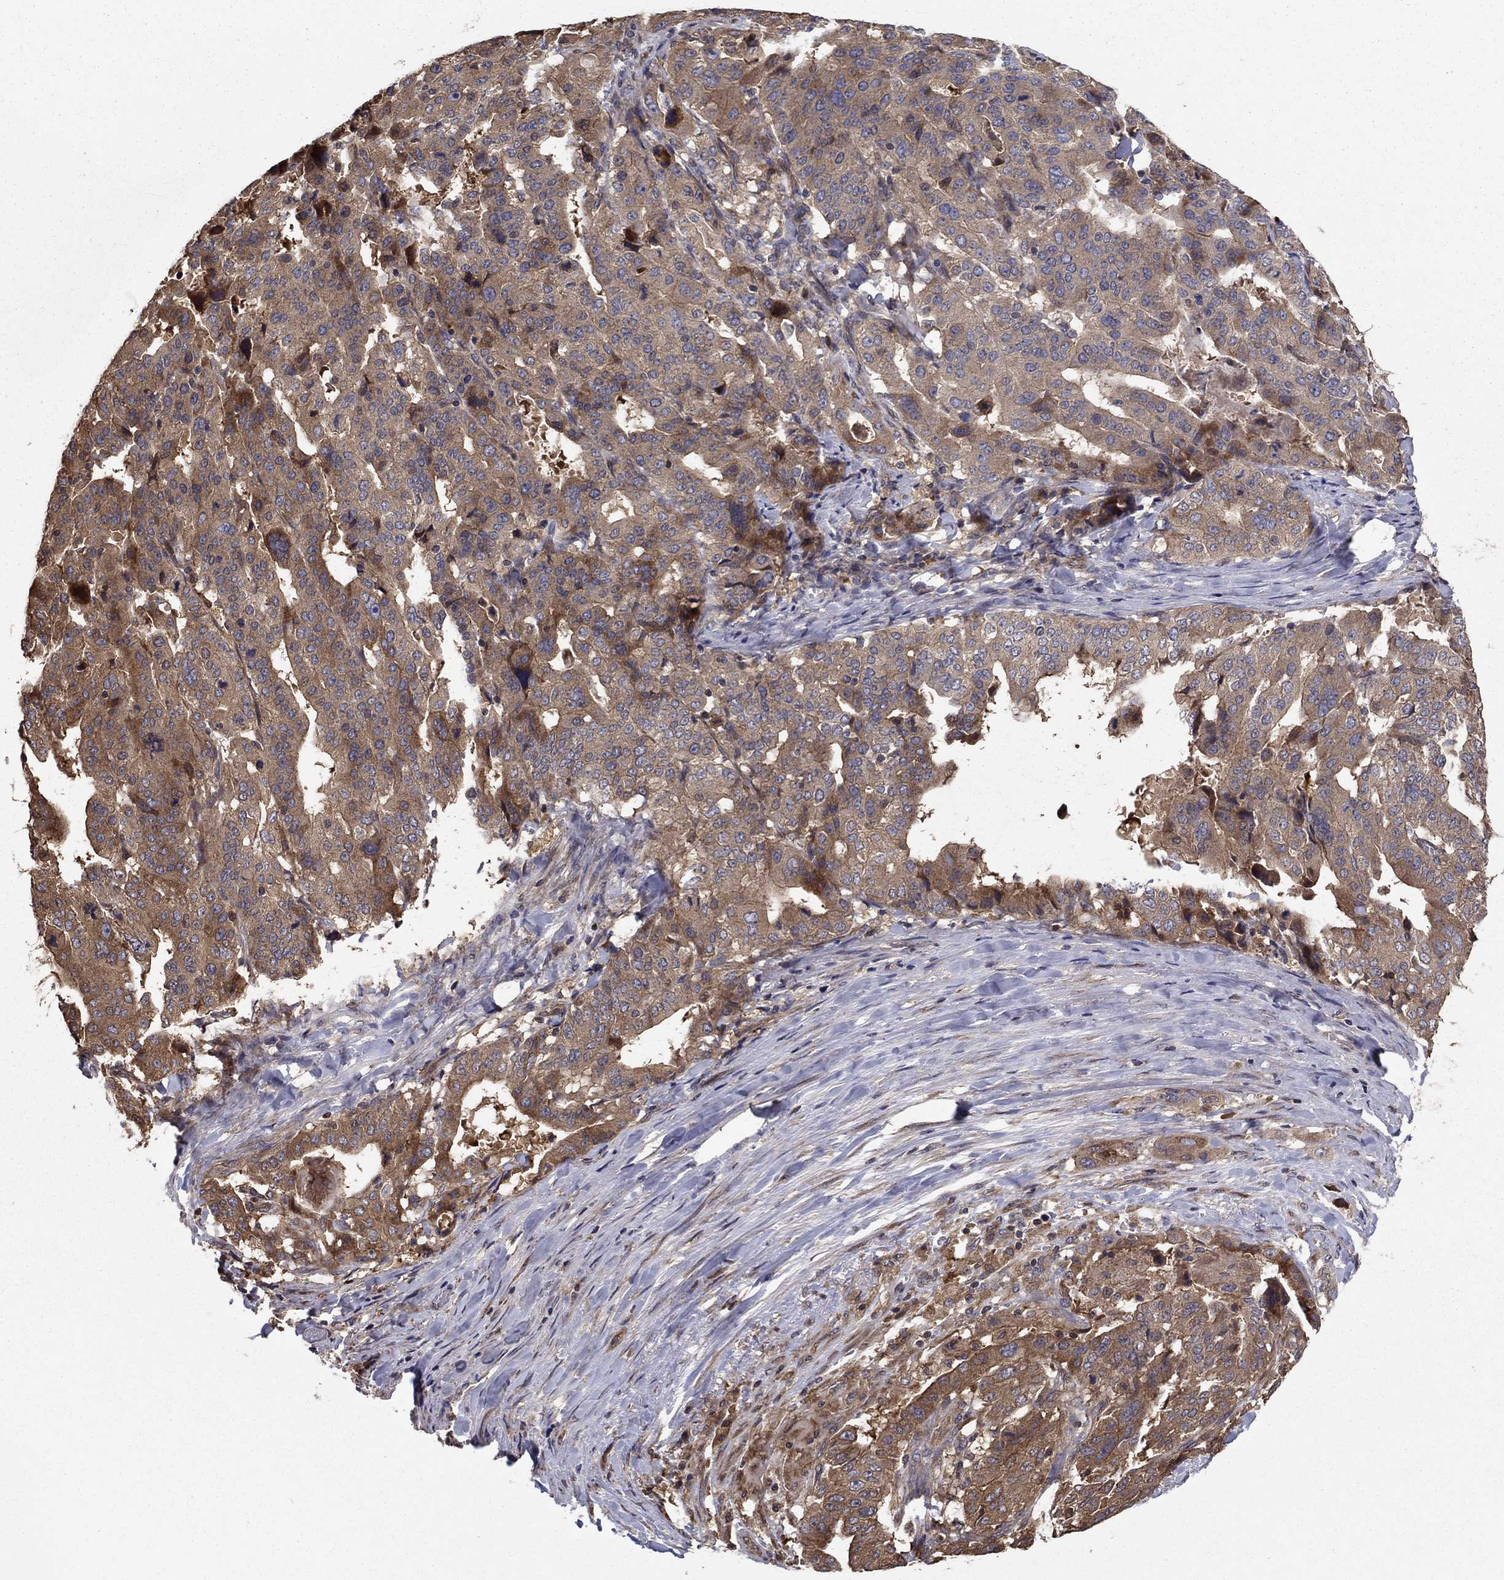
{"staining": {"intensity": "moderate", "quantity": ">75%", "location": "cytoplasmic/membranous"}, "tissue": "stomach cancer", "cell_type": "Tumor cells", "image_type": "cancer", "snomed": [{"axis": "morphology", "description": "Adenocarcinoma, NOS"}, {"axis": "topography", "description": "Stomach"}], "caption": "Human stomach adenocarcinoma stained with a protein marker shows moderate staining in tumor cells.", "gene": "BABAM2", "patient": {"sex": "male", "age": 48}}